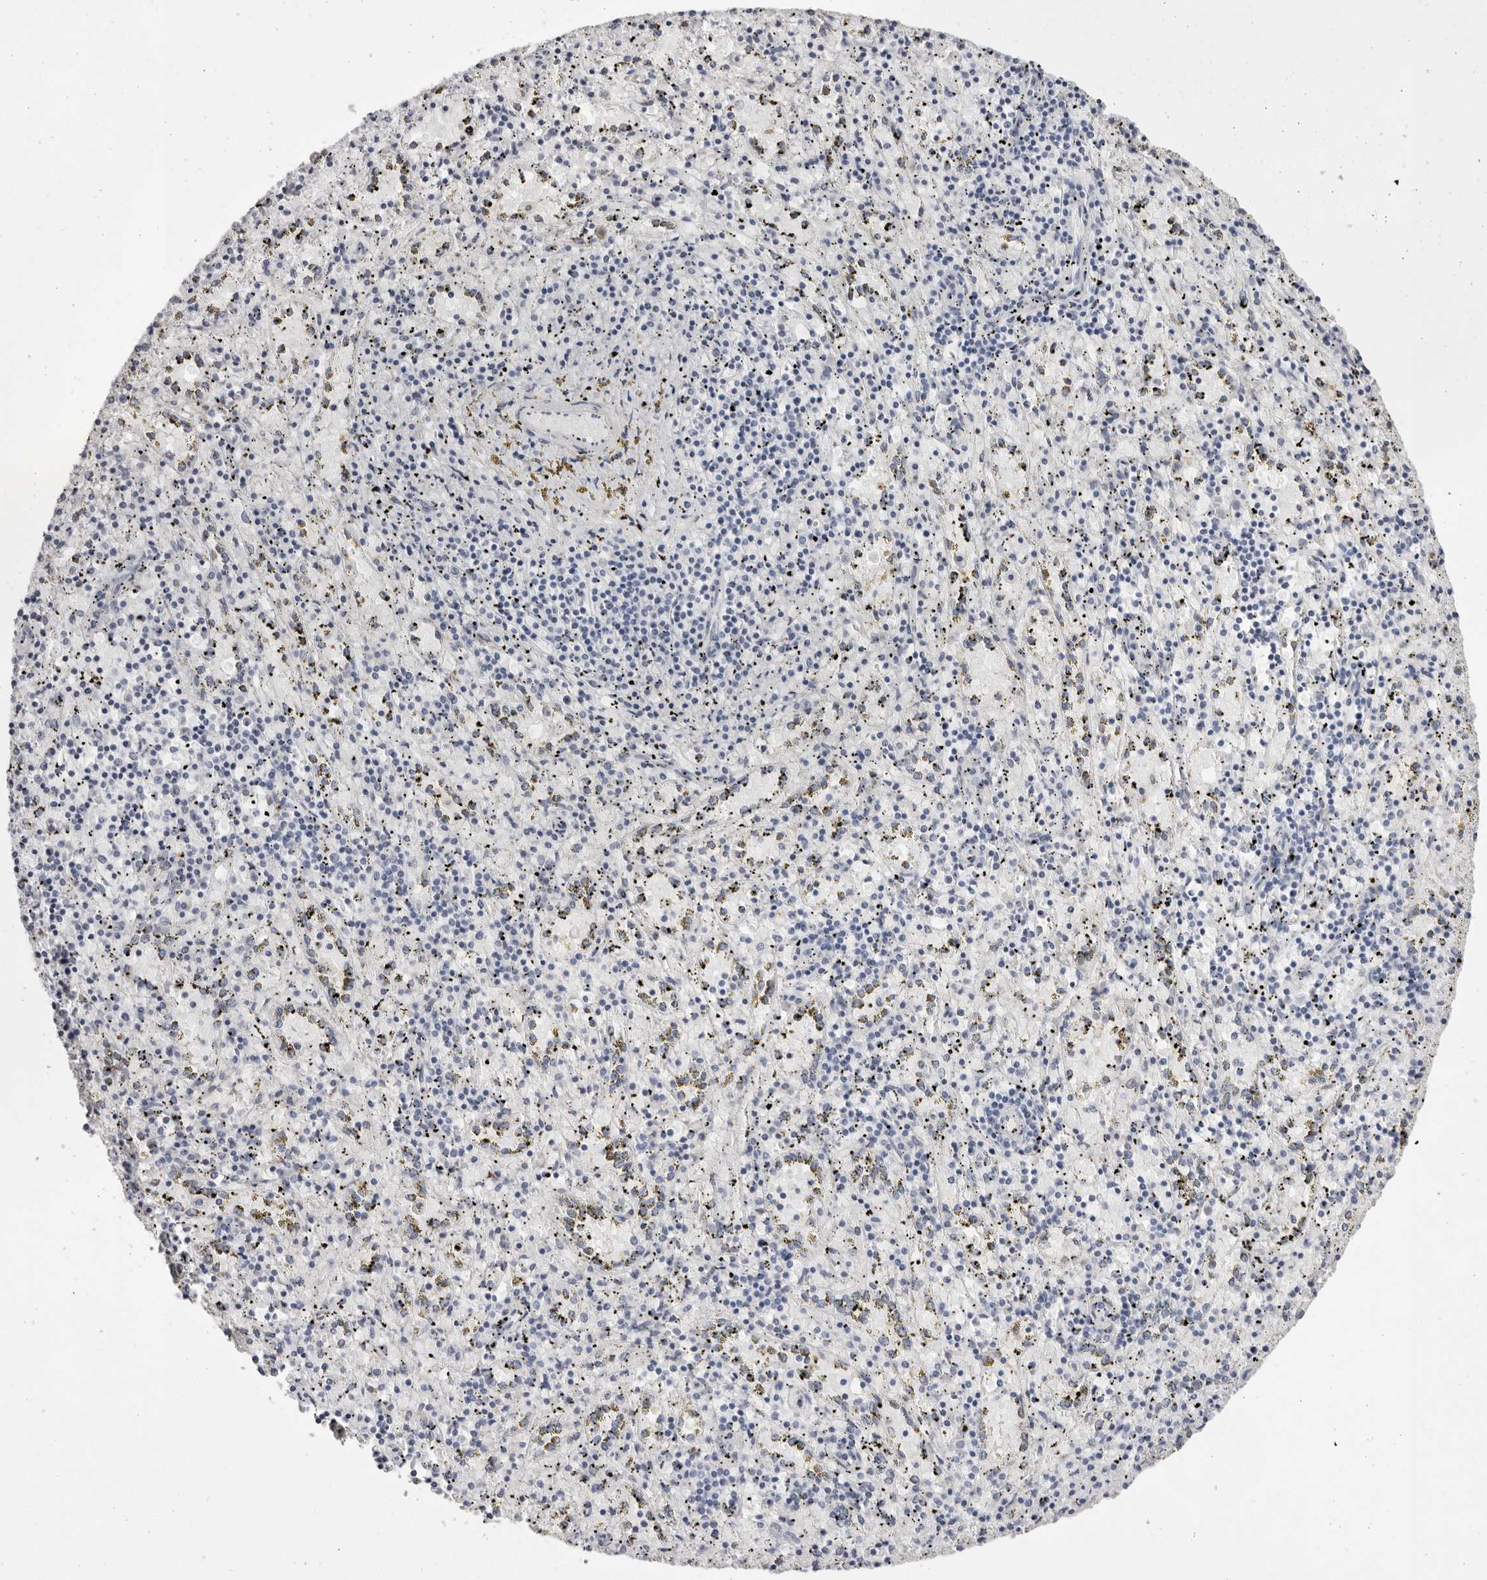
{"staining": {"intensity": "negative", "quantity": "none", "location": "none"}, "tissue": "spleen", "cell_type": "Cells in red pulp", "image_type": "normal", "snomed": [{"axis": "morphology", "description": "Normal tissue, NOS"}, {"axis": "topography", "description": "Spleen"}], "caption": "This is an IHC histopathology image of benign human spleen. There is no positivity in cells in red pulp.", "gene": "TMOD4", "patient": {"sex": "male", "age": 11}}